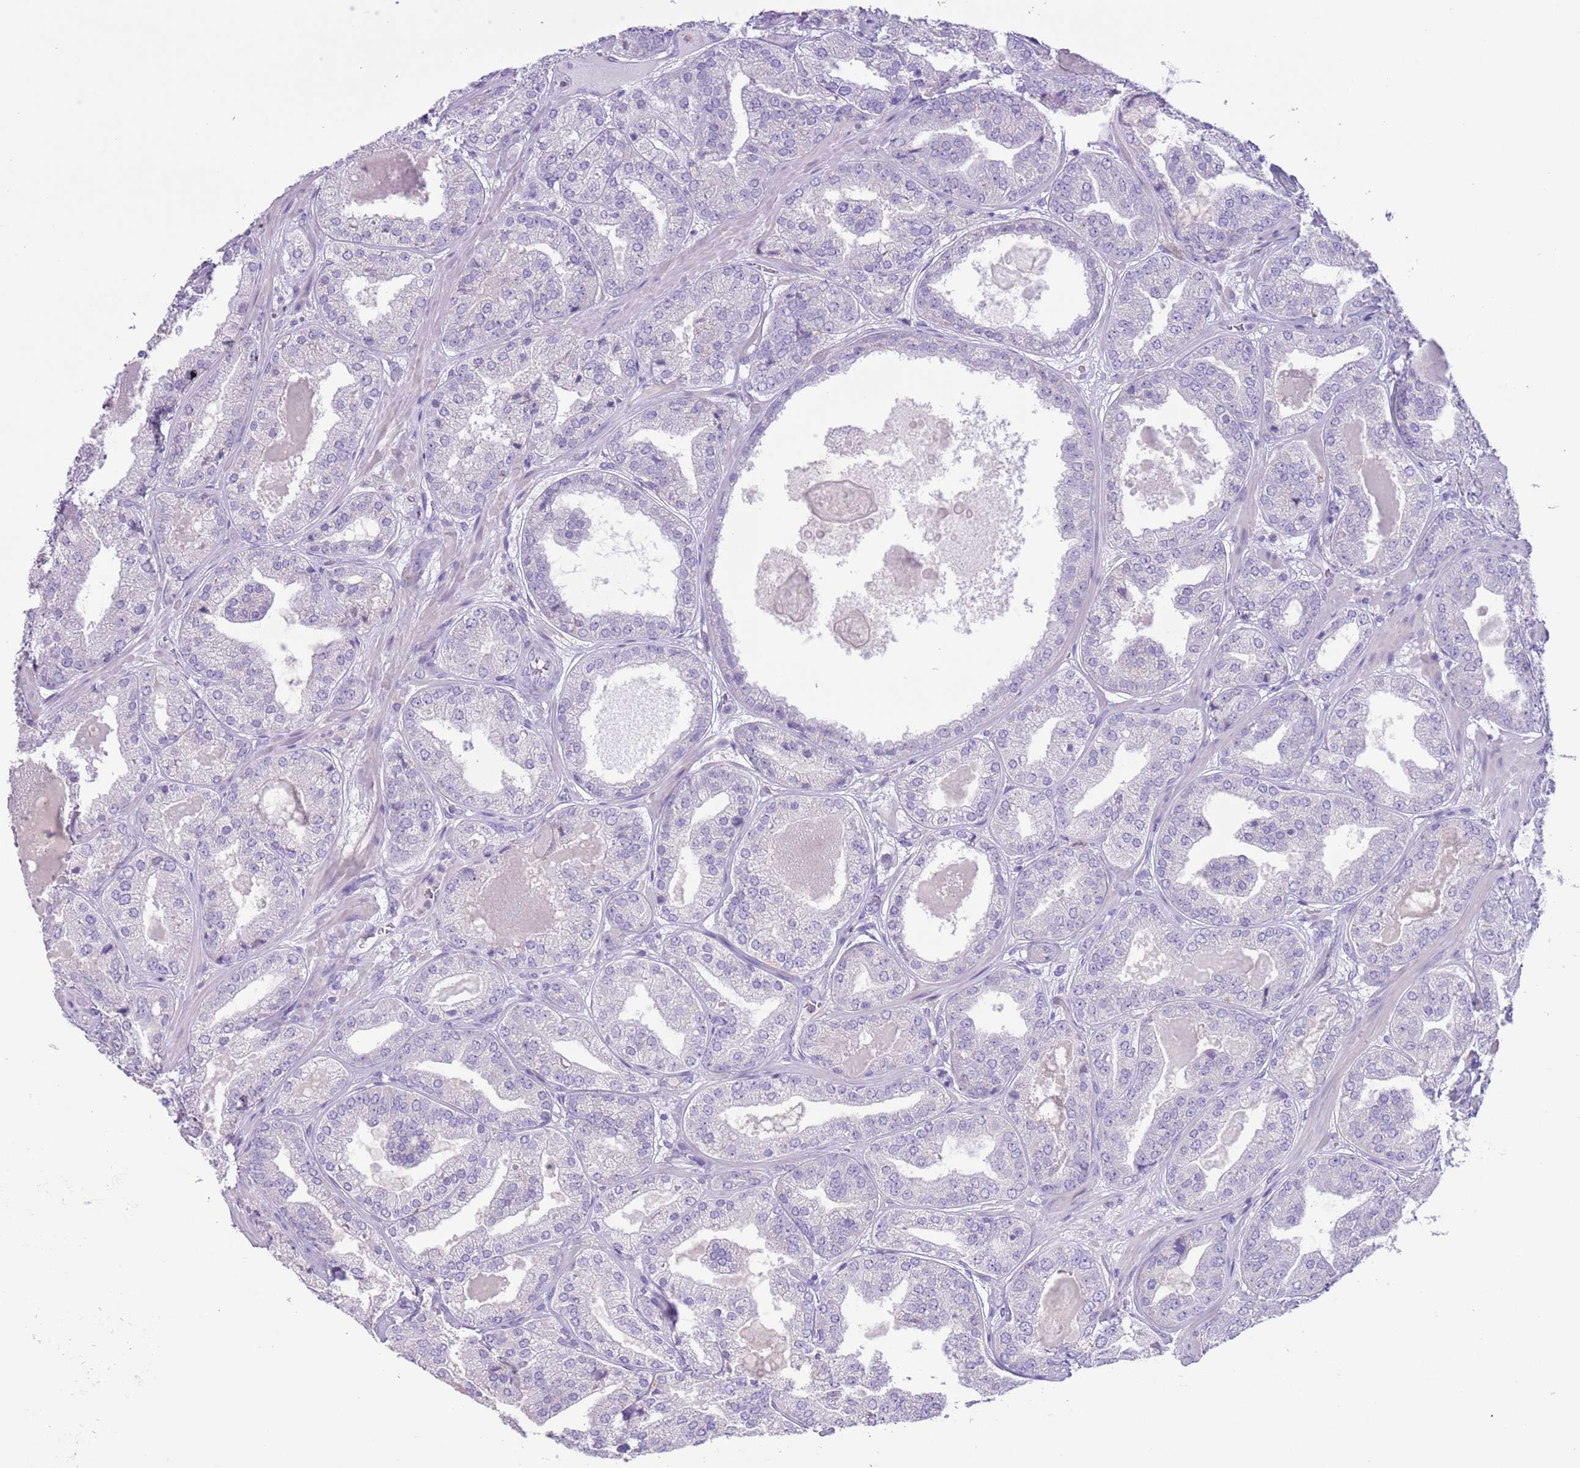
{"staining": {"intensity": "negative", "quantity": "none", "location": "none"}, "tissue": "prostate cancer", "cell_type": "Tumor cells", "image_type": "cancer", "snomed": [{"axis": "morphology", "description": "Adenocarcinoma, High grade"}, {"axis": "topography", "description": "Prostate"}], "caption": "A photomicrograph of prostate adenocarcinoma (high-grade) stained for a protein exhibits no brown staining in tumor cells. Brightfield microscopy of IHC stained with DAB (3,3'-diaminobenzidine) (brown) and hematoxylin (blue), captured at high magnification.", "gene": "ZNF697", "patient": {"sex": "male", "age": 63}}